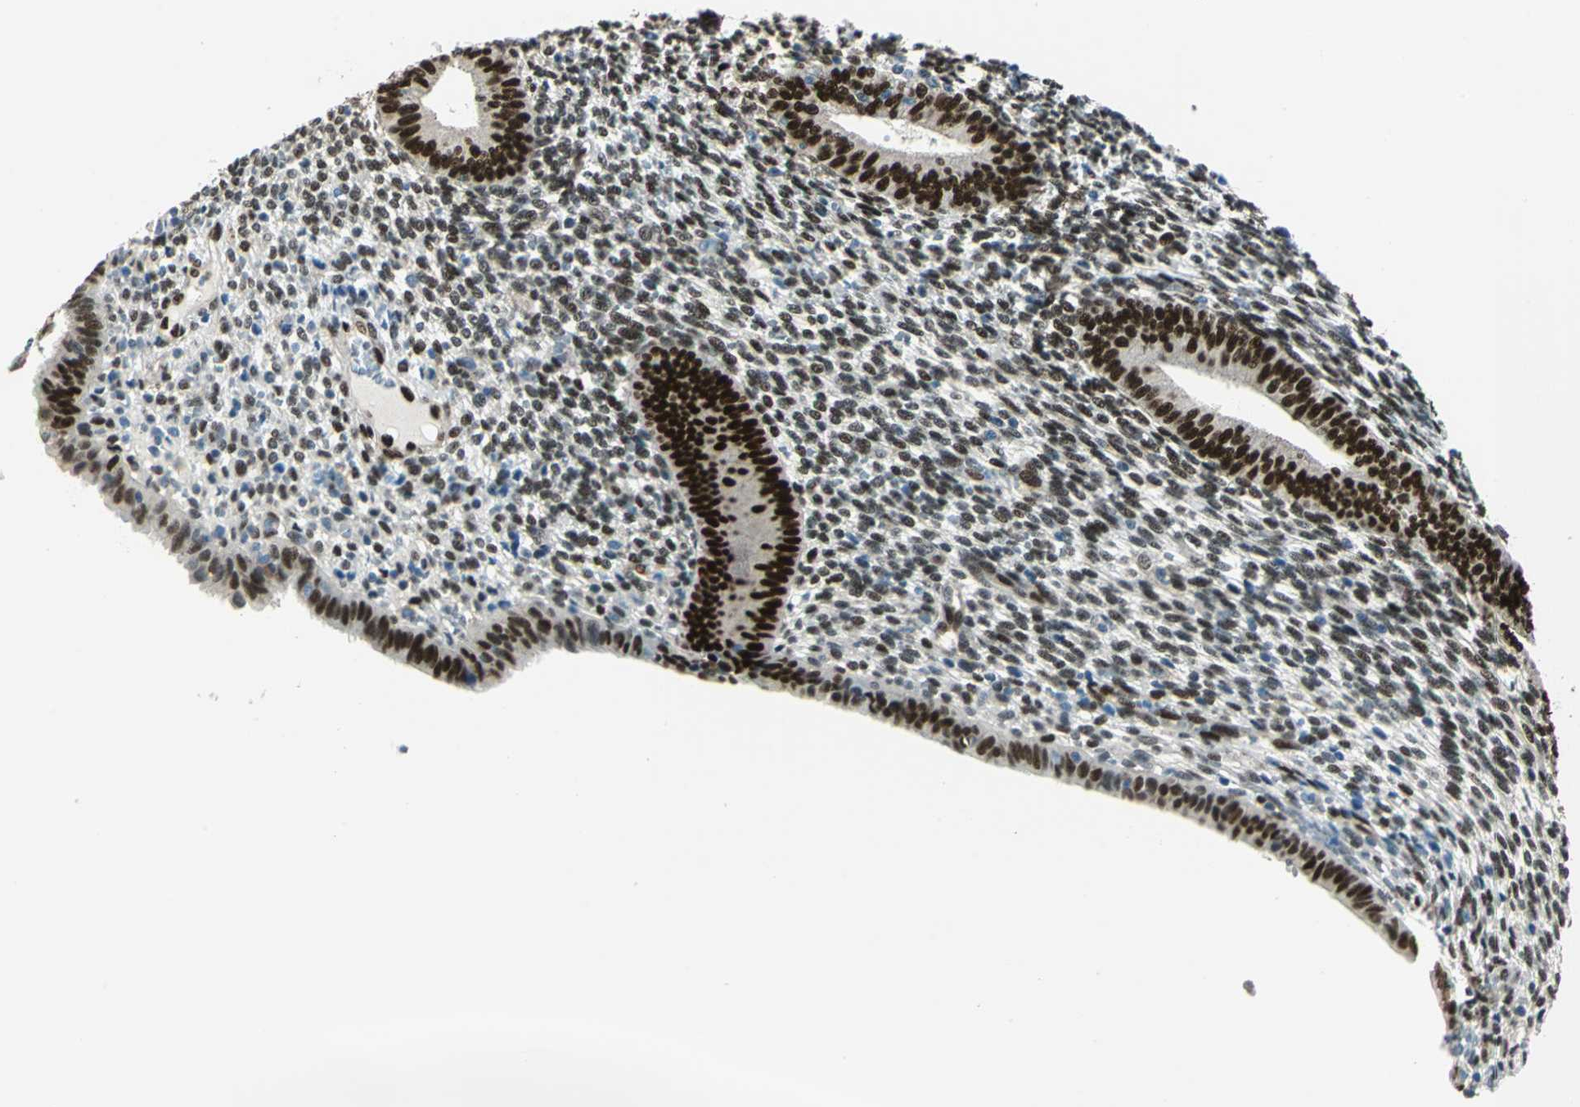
{"staining": {"intensity": "moderate", "quantity": ">75%", "location": "nuclear"}, "tissue": "endometrium", "cell_type": "Cells in endometrial stroma", "image_type": "normal", "snomed": [{"axis": "morphology", "description": "Normal tissue, NOS"}, {"axis": "topography", "description": "Endometrium"}], "caption": "This is a histology image of immunohistochemistry (IHC) staining of benign endometrium, which shows moderate positivity in the nuclear of cells in endometrial stroma.", "gene": "NFIA", "patient": {"sex": "female", "age": 57}}